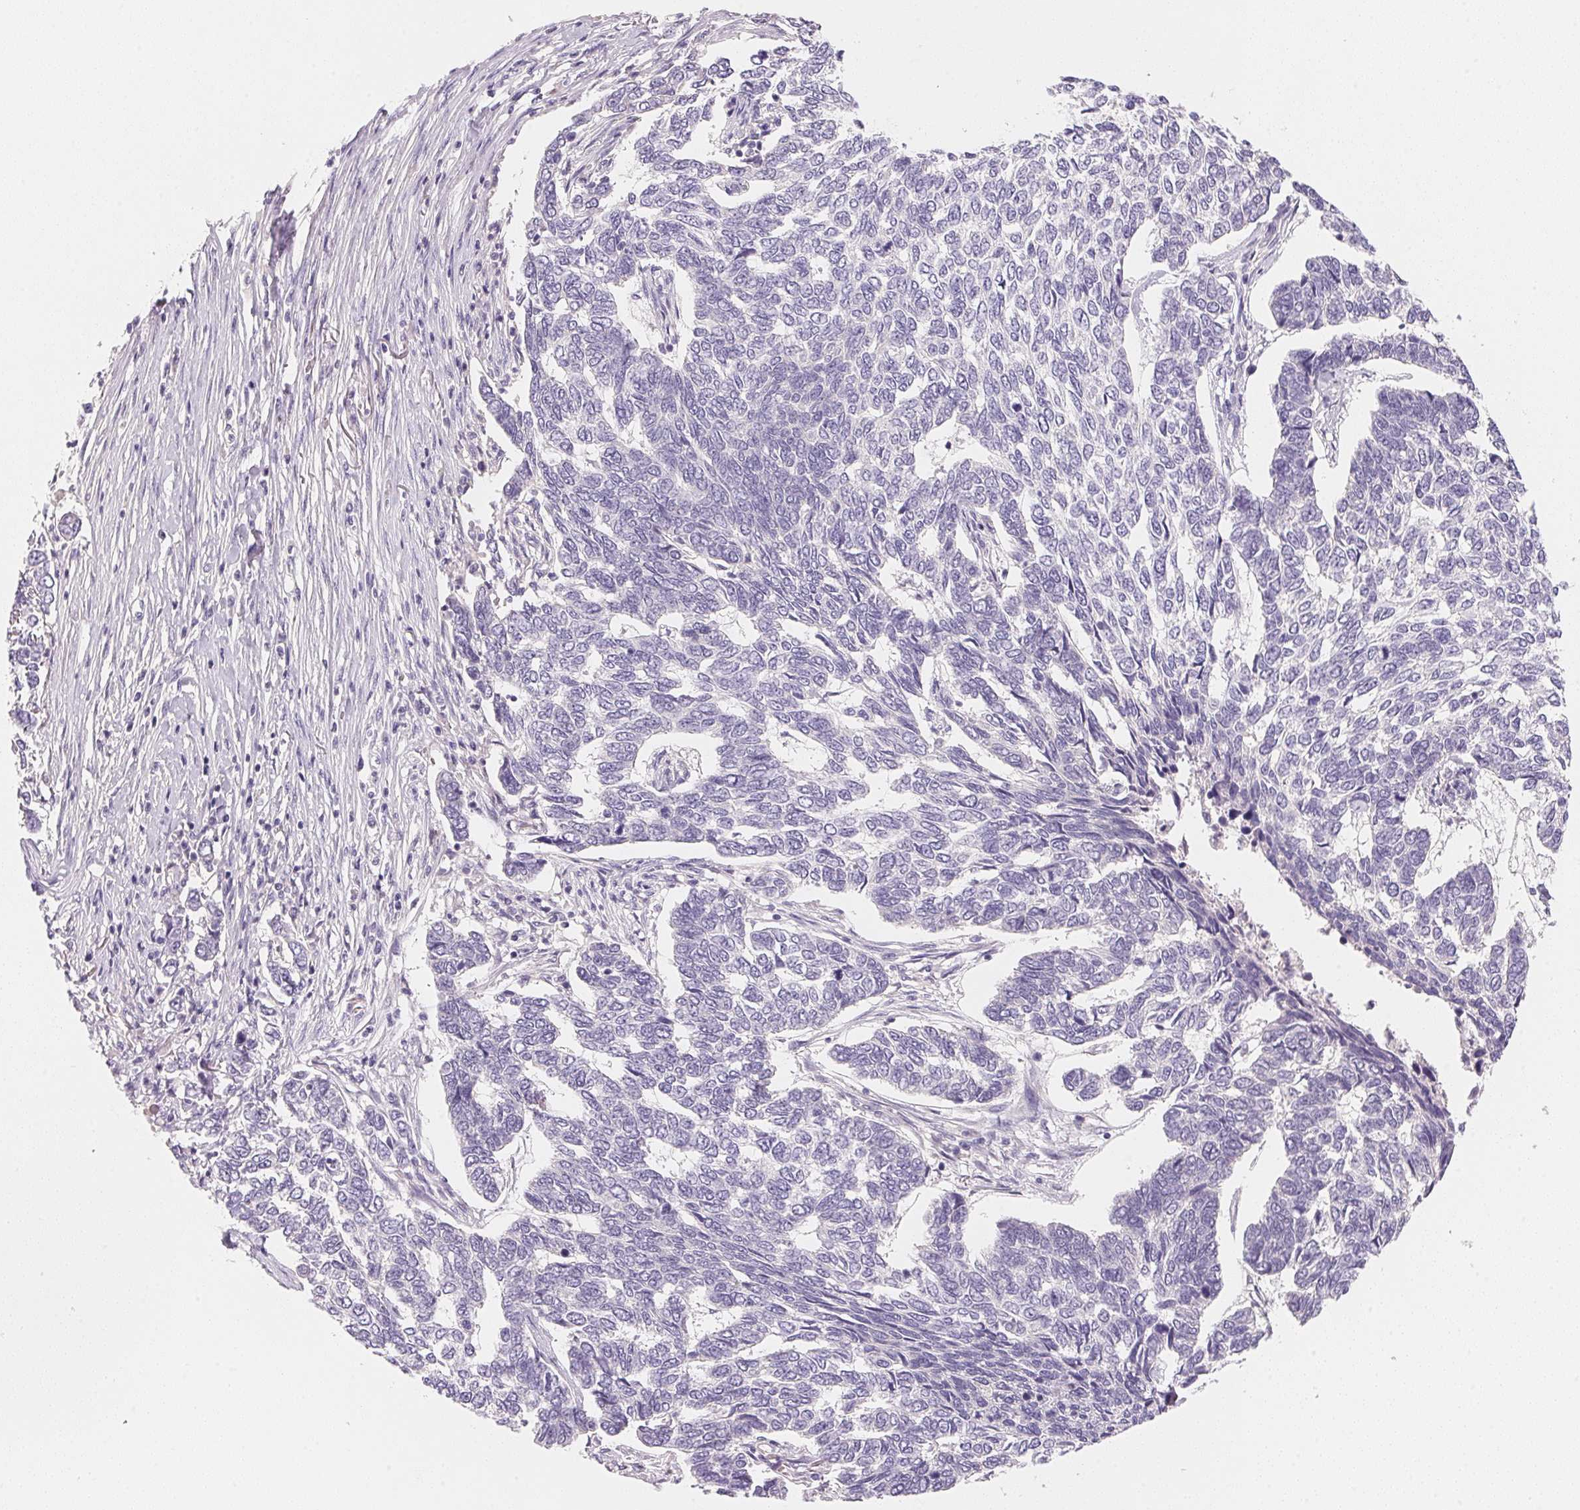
{"staining": {"intensity": "negative", "quantity": "none", "location": "none"}, "tissue": "skin cancer", "cell_type": "Tumor cells", "image_type": "cancer", "snomed": [{"axis": "morphology", "description": "Basal cell carcinoma"}, {"axis": "topography", "description": "Skin"}], "caption": "Tumor cells are negative for brown protein staining in skin cancer.", "gene": "MCOLN3", "patient": {"sex": "female", "age": 65}}